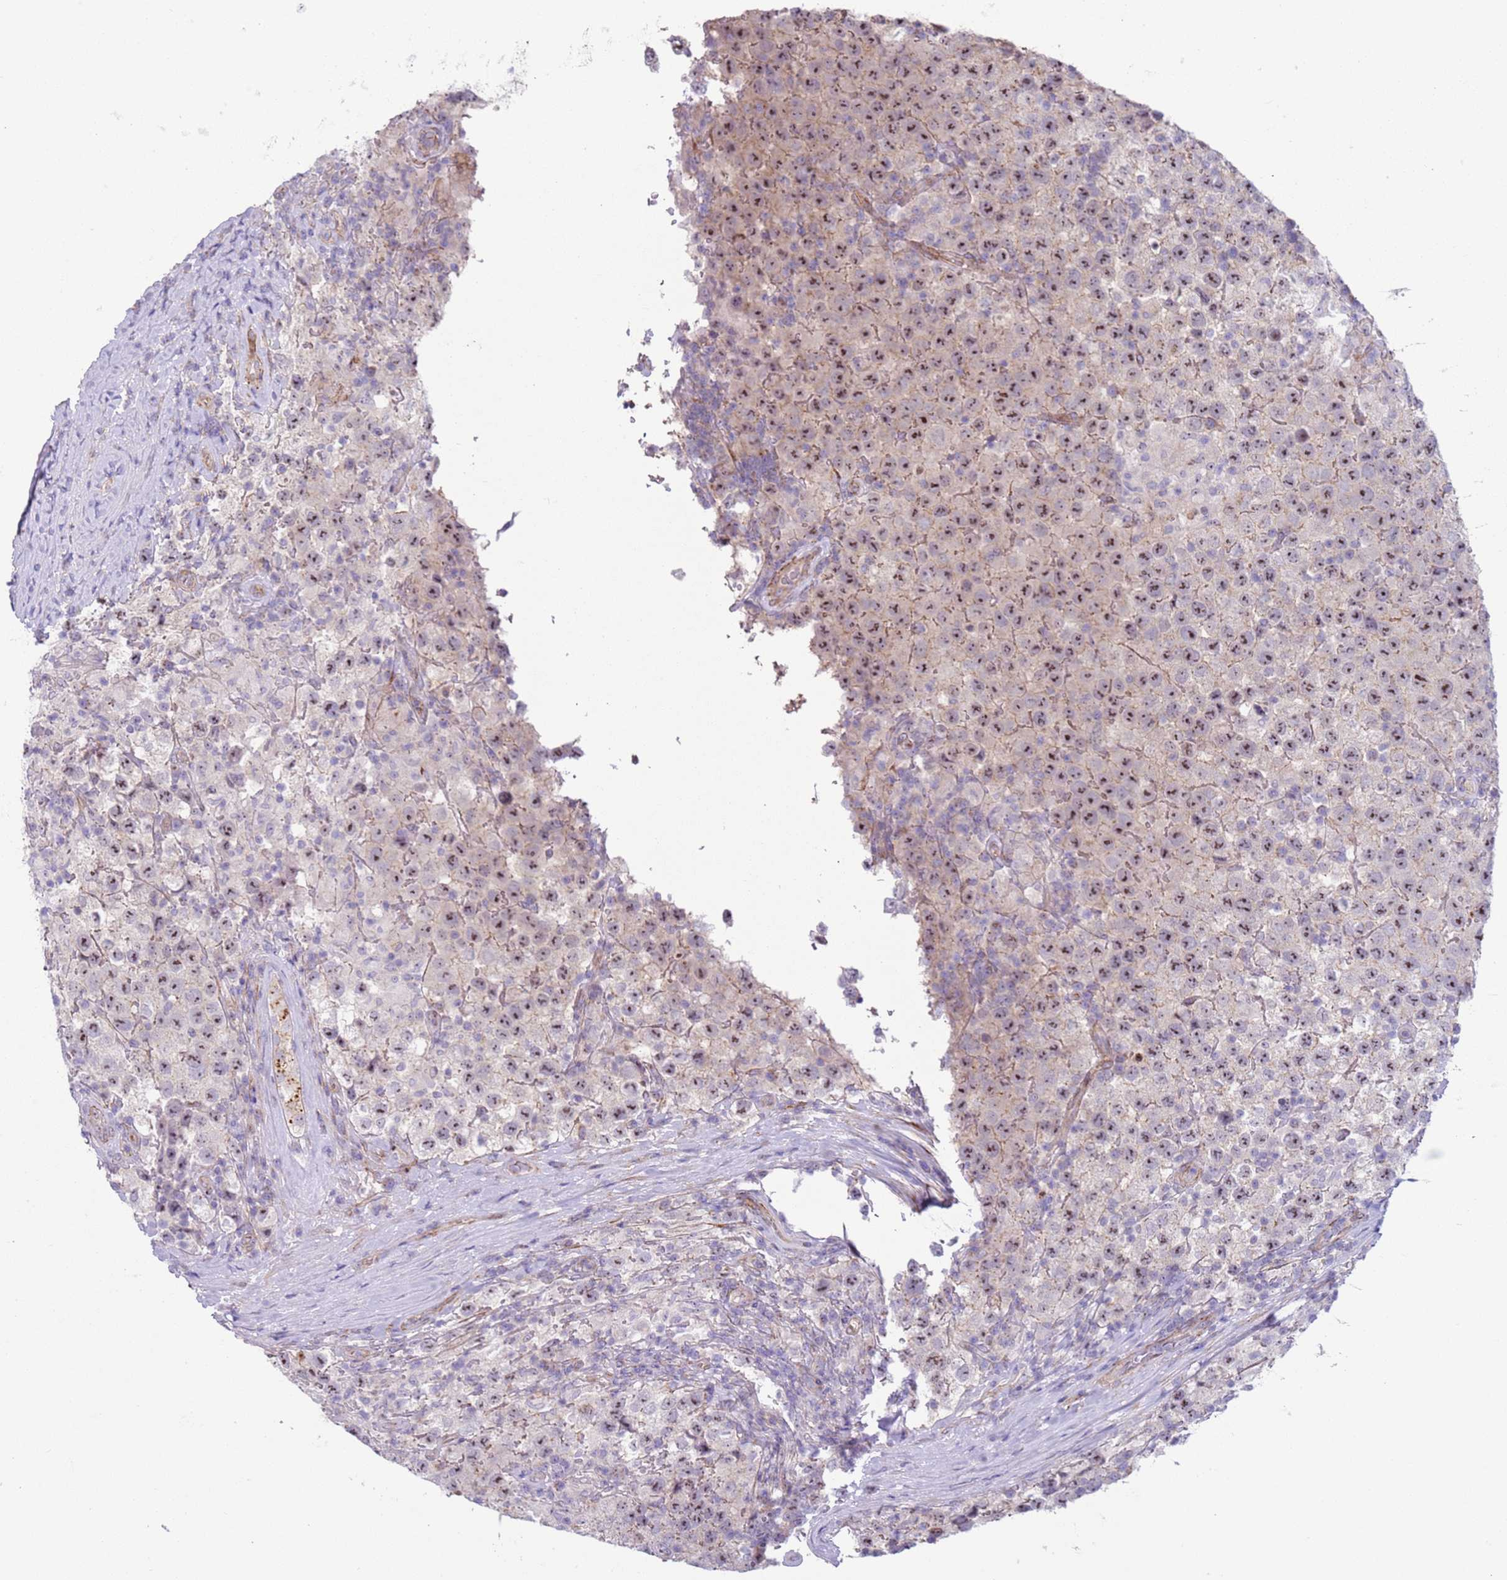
{"staining": {"intensity": "moderate", "quantity": ">75%", "location": "nuclear"}, "tissue": "testis cancer", "cell_type": "Tumor cells", "image_type": "cancer", "snomed": [{"axis": "morphology", "description": "Seminoma, NOS"}, {"axis": "morphology", "description": "Carcinoma, Embryonal, NOS"}, {"axis": "topography", "description": "Testis"}], "caption": "DAB immunohistochemical staining of human seminoma (testis) displays moderate nuclear protein staining in about >75% of tumor cells. (Brightfield microscopy of DAB IHC at high magnification).", "gene": "HEATR1", "patient": {"sex": "male", "age": 41}}